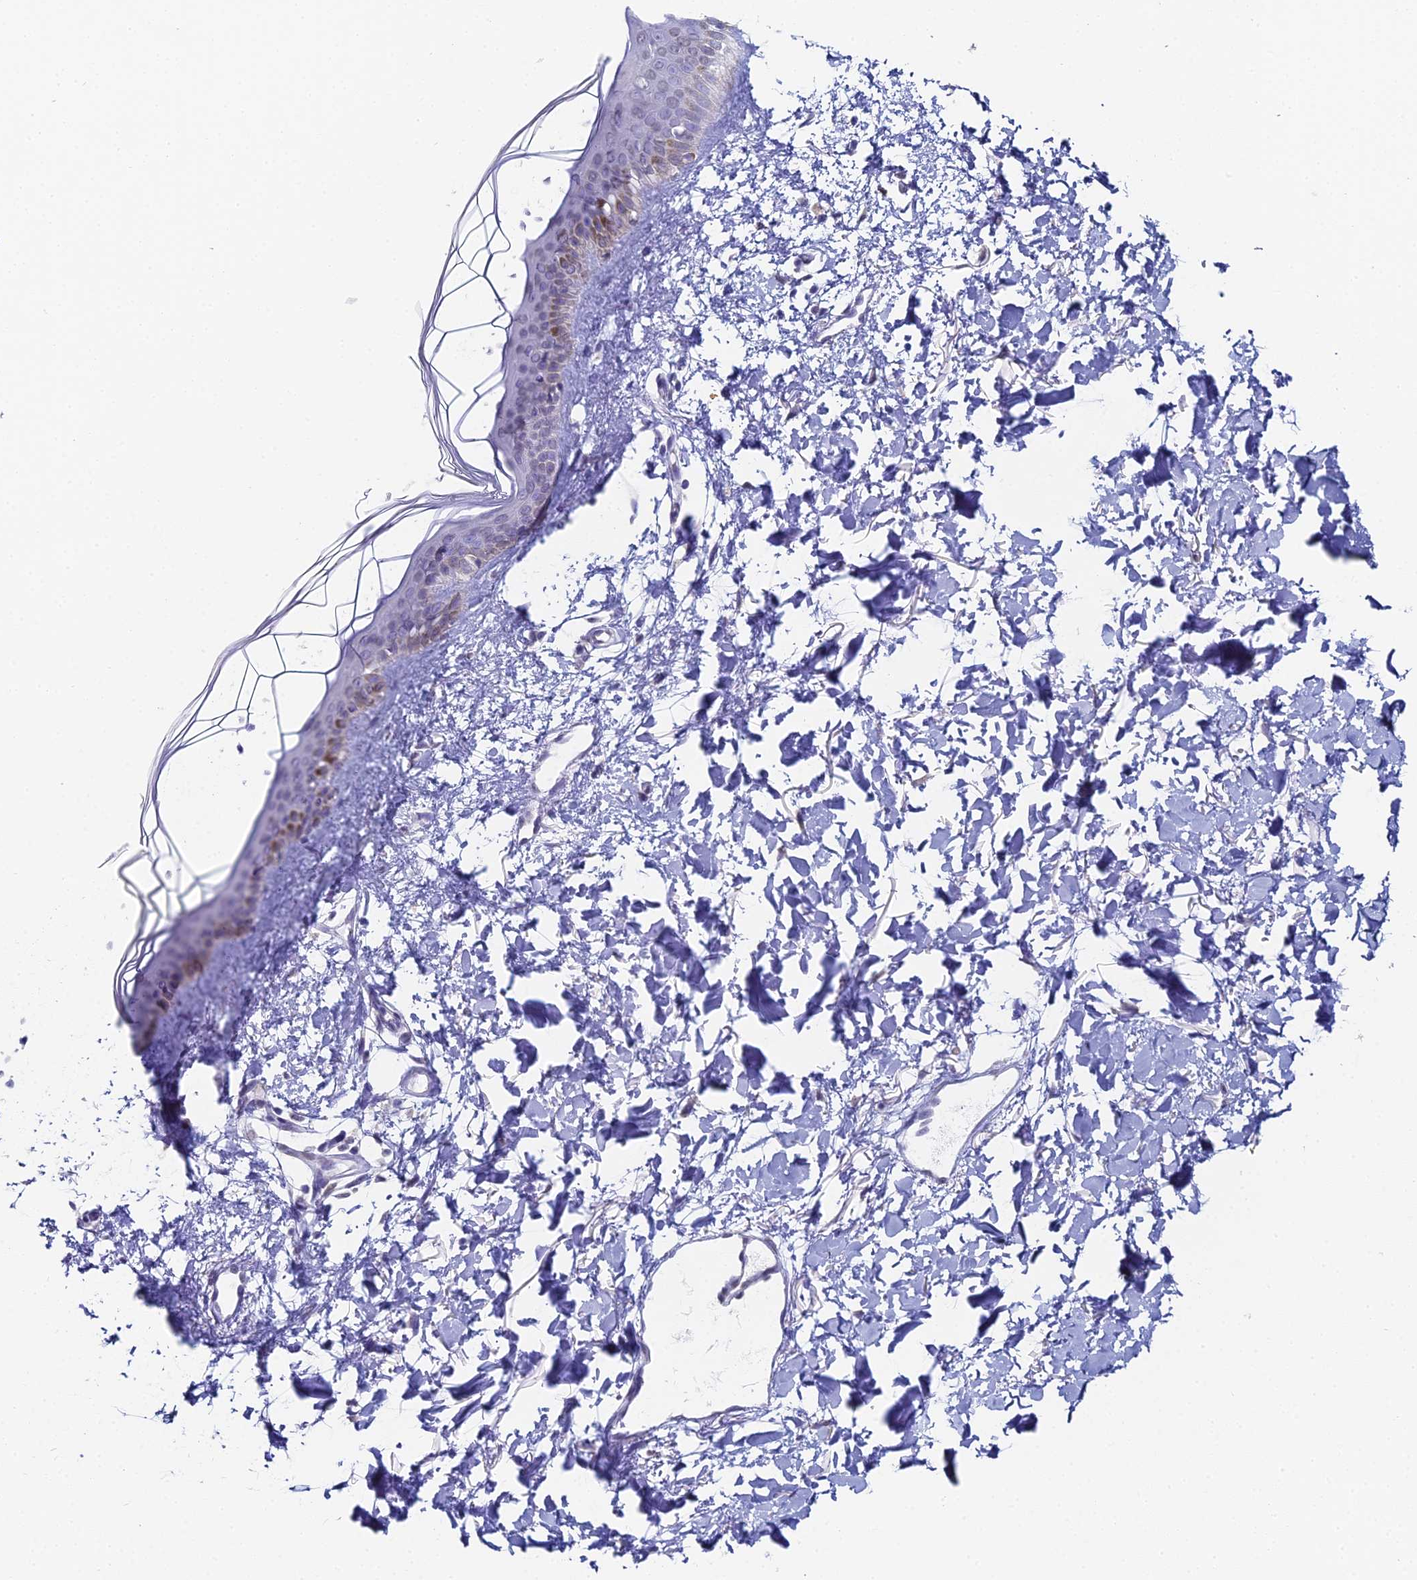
{"staining": {"intensity": "negative", "quantity": "none", "location": "none"}, "tissue": "skin", "cell_type": "Fibroblasts", "image_type": "normal", "snomed": [{"axis": "morphology", "description": "Normal tissue, NOS"}, {"axis": "topography", "description": "Skin"}], "caption": "An immunohistochemistry (IHC) histopathology image of normal skin is shown. There is no staining in fibroblasts of skin.", "gene": "PRR22", "patient": {"sex": "female", "age": 58}}